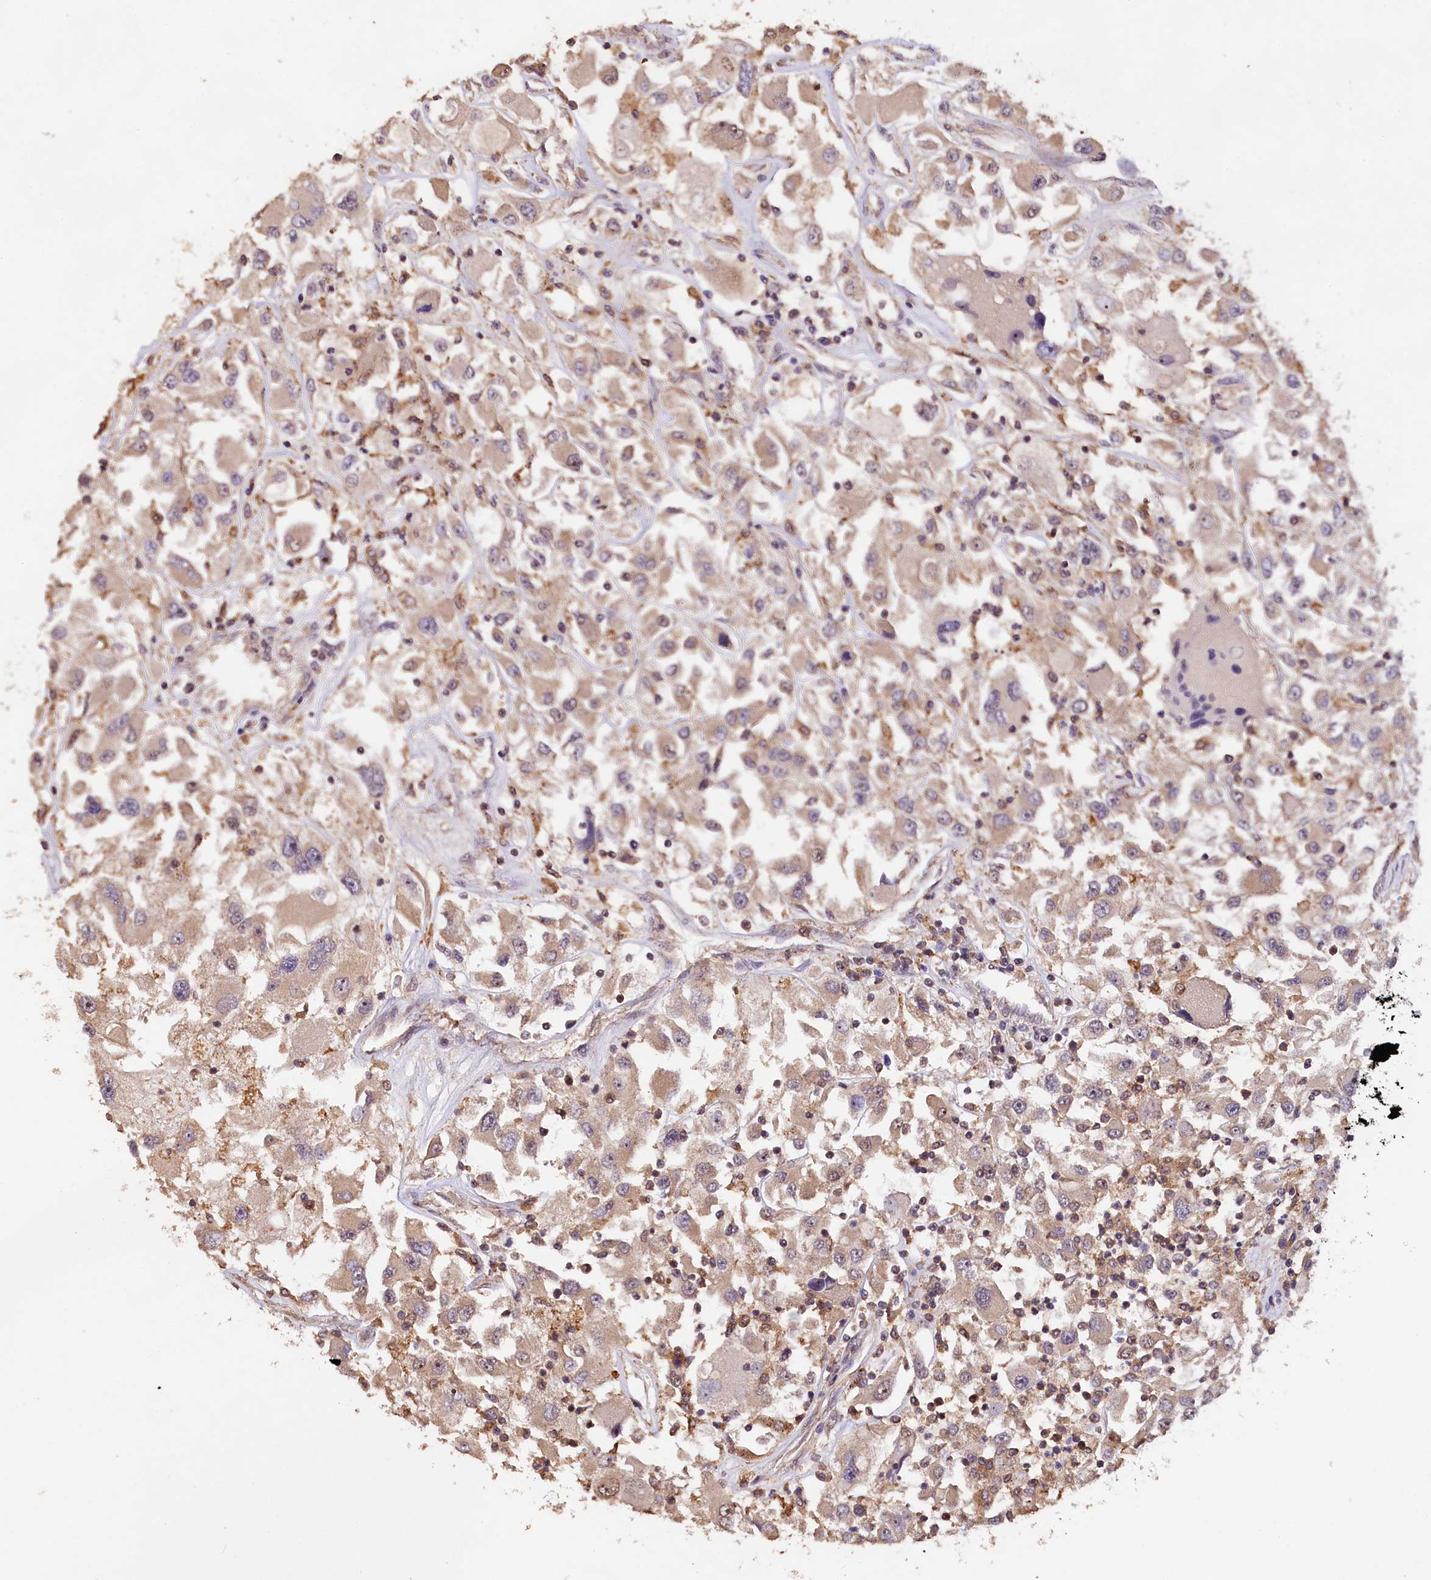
{"staining": {"intensity": "weak", "quantity": "25%-75%", "location": "cytoplasmic/membranous"}, "tissue": "renal cancer", "cell_type": "Tumor cells", "image_type": "cancer", "snomed": [{"axis": "morphology", "description": "Adenocarcinoma, NOS"}, {"axis": "topography", "description": "Kidney"}], "caption": "Weak cytoplasmic/membranous positivity for a protein is seen in about 25%-75% of tumor cells of renal cancer using immunohistochemistry.", "gene": "PHAF1", "patient": {"sex": "female", "age": 52}}